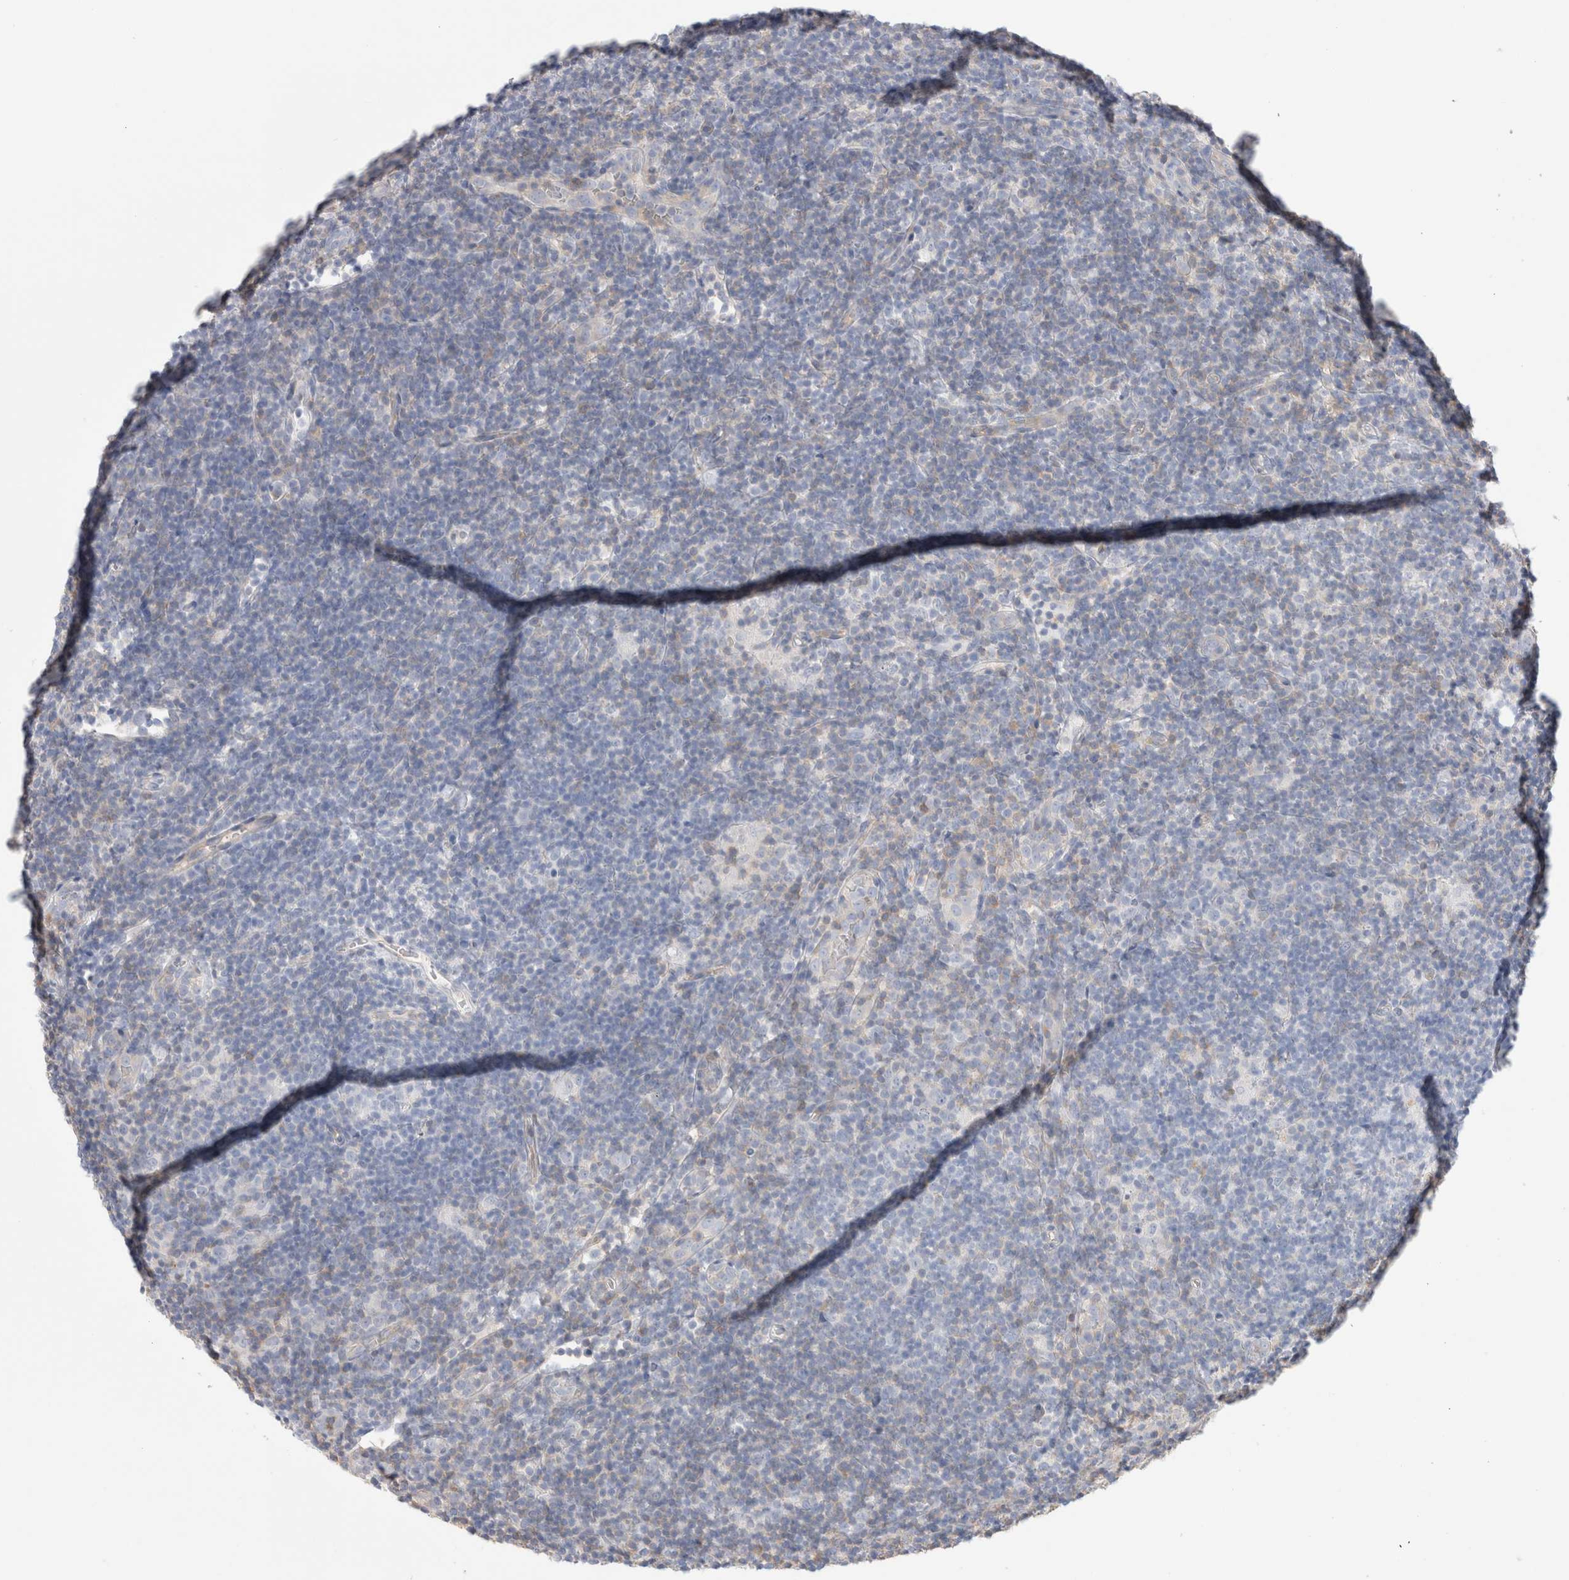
{"staining": {"intensity": "negative", "quantity": "none", "location": "none"}, "tissue": "lymphoma", "cell_type": "Tumor cells", "image_type": "cancer", "snomed": [{"axis": "morphology", "description": "Hodgkin's disease, NOS"}, {"axis": "topography", "description": "Lymph node"}], "caption": "The histopathology image shows no significant positivity in tumor cells of Hodgkin's disease.", "gene": "CAPN2", "patient": {"sex": "female", "age": 57}}